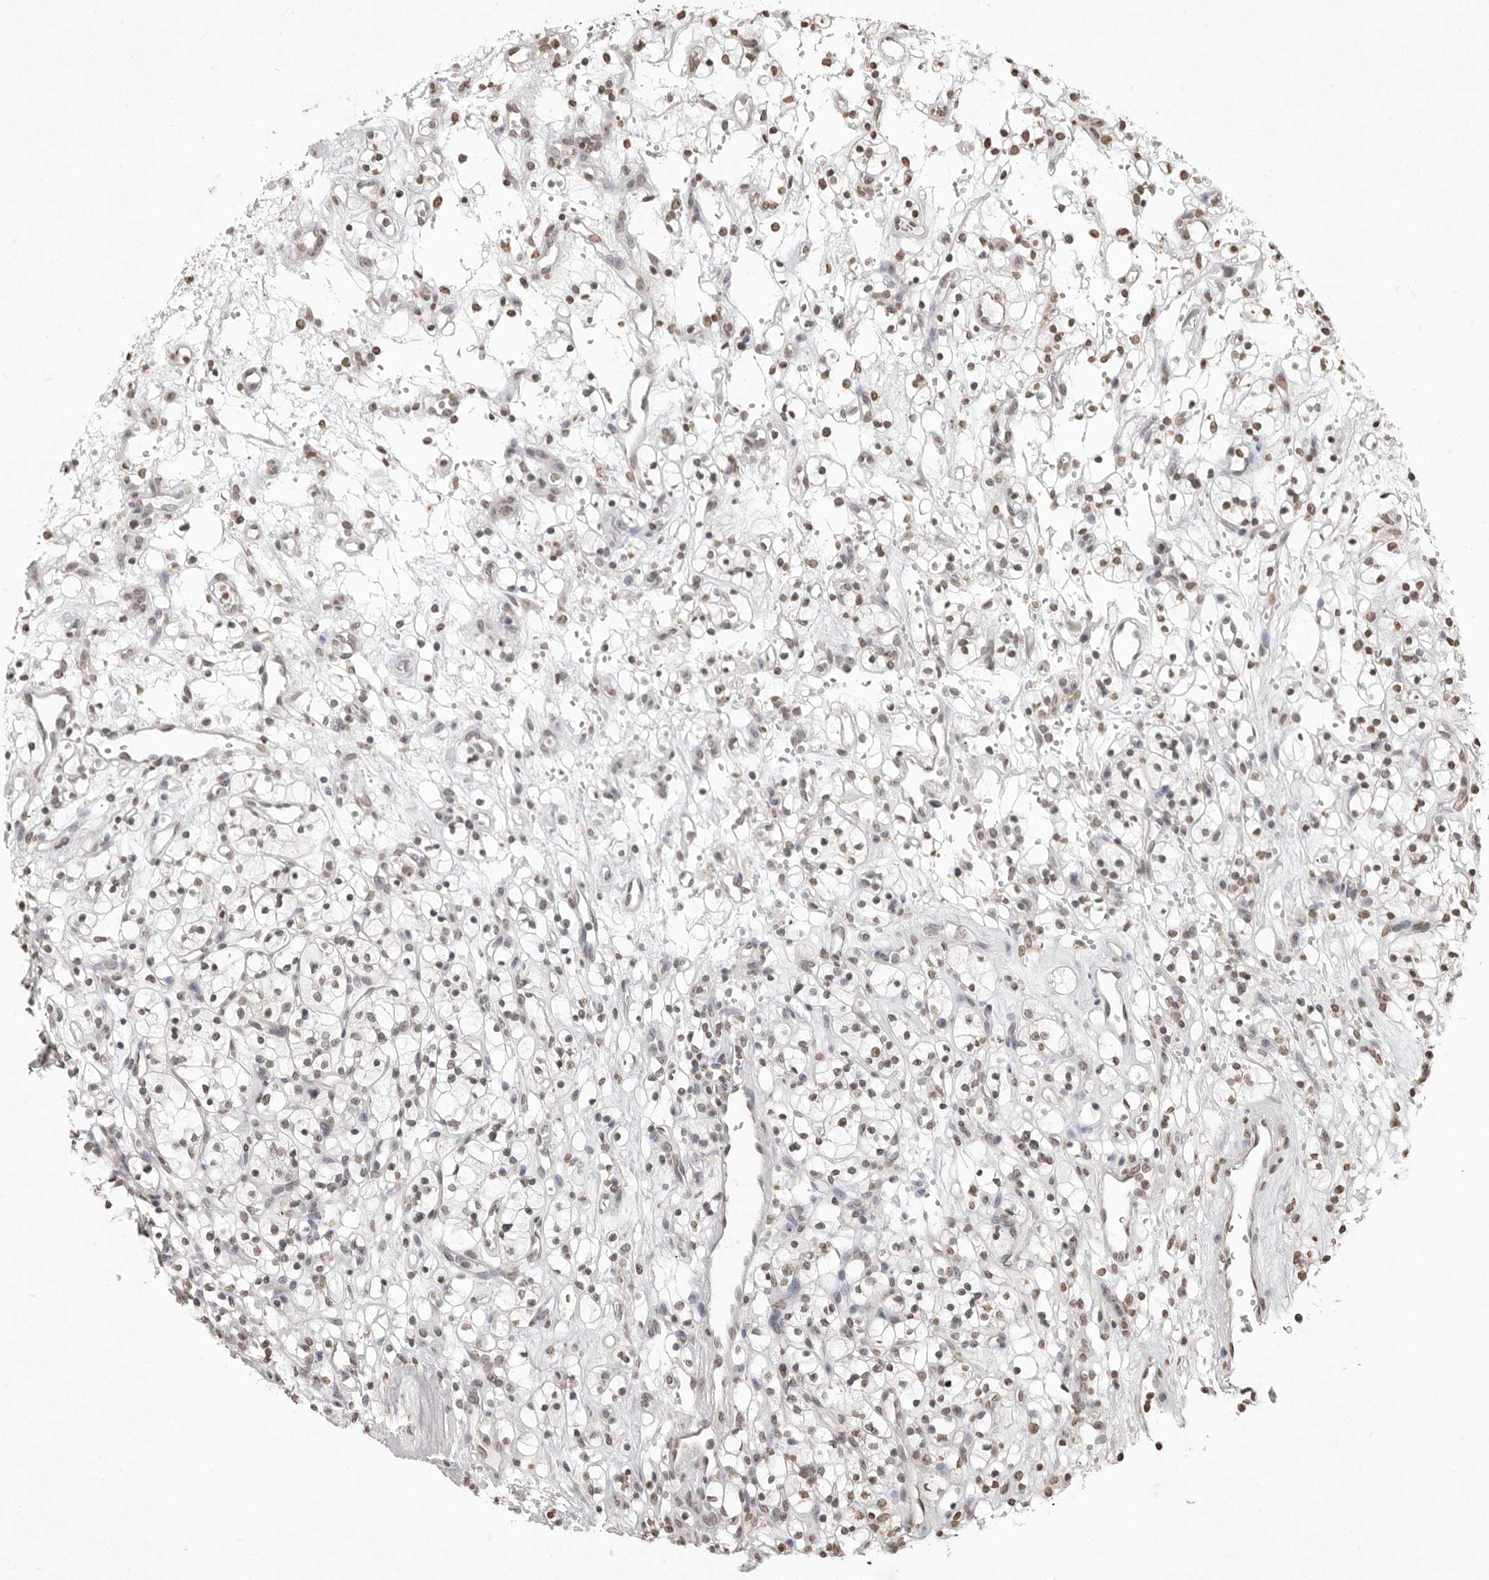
{"staining": {"intensity": "weak", "quantity": "<25%", "location": "nuclear"}, "tissue": "renal cancer", "cell_type": "Tumor cells", "image_type": "cancer", "snomed": [{"axis": "morphology", "description": "Adenocarcinoma, NOS"}, {"axis": "topography", "description": "Kidney"}], "caption": "The micrograph reveals no significant positivity in tumor cells of renal adenocarcinoma. Nuclei are stained in blue.", "gene": "WDR45", "patient": {"sex": "female", "age": 57}}